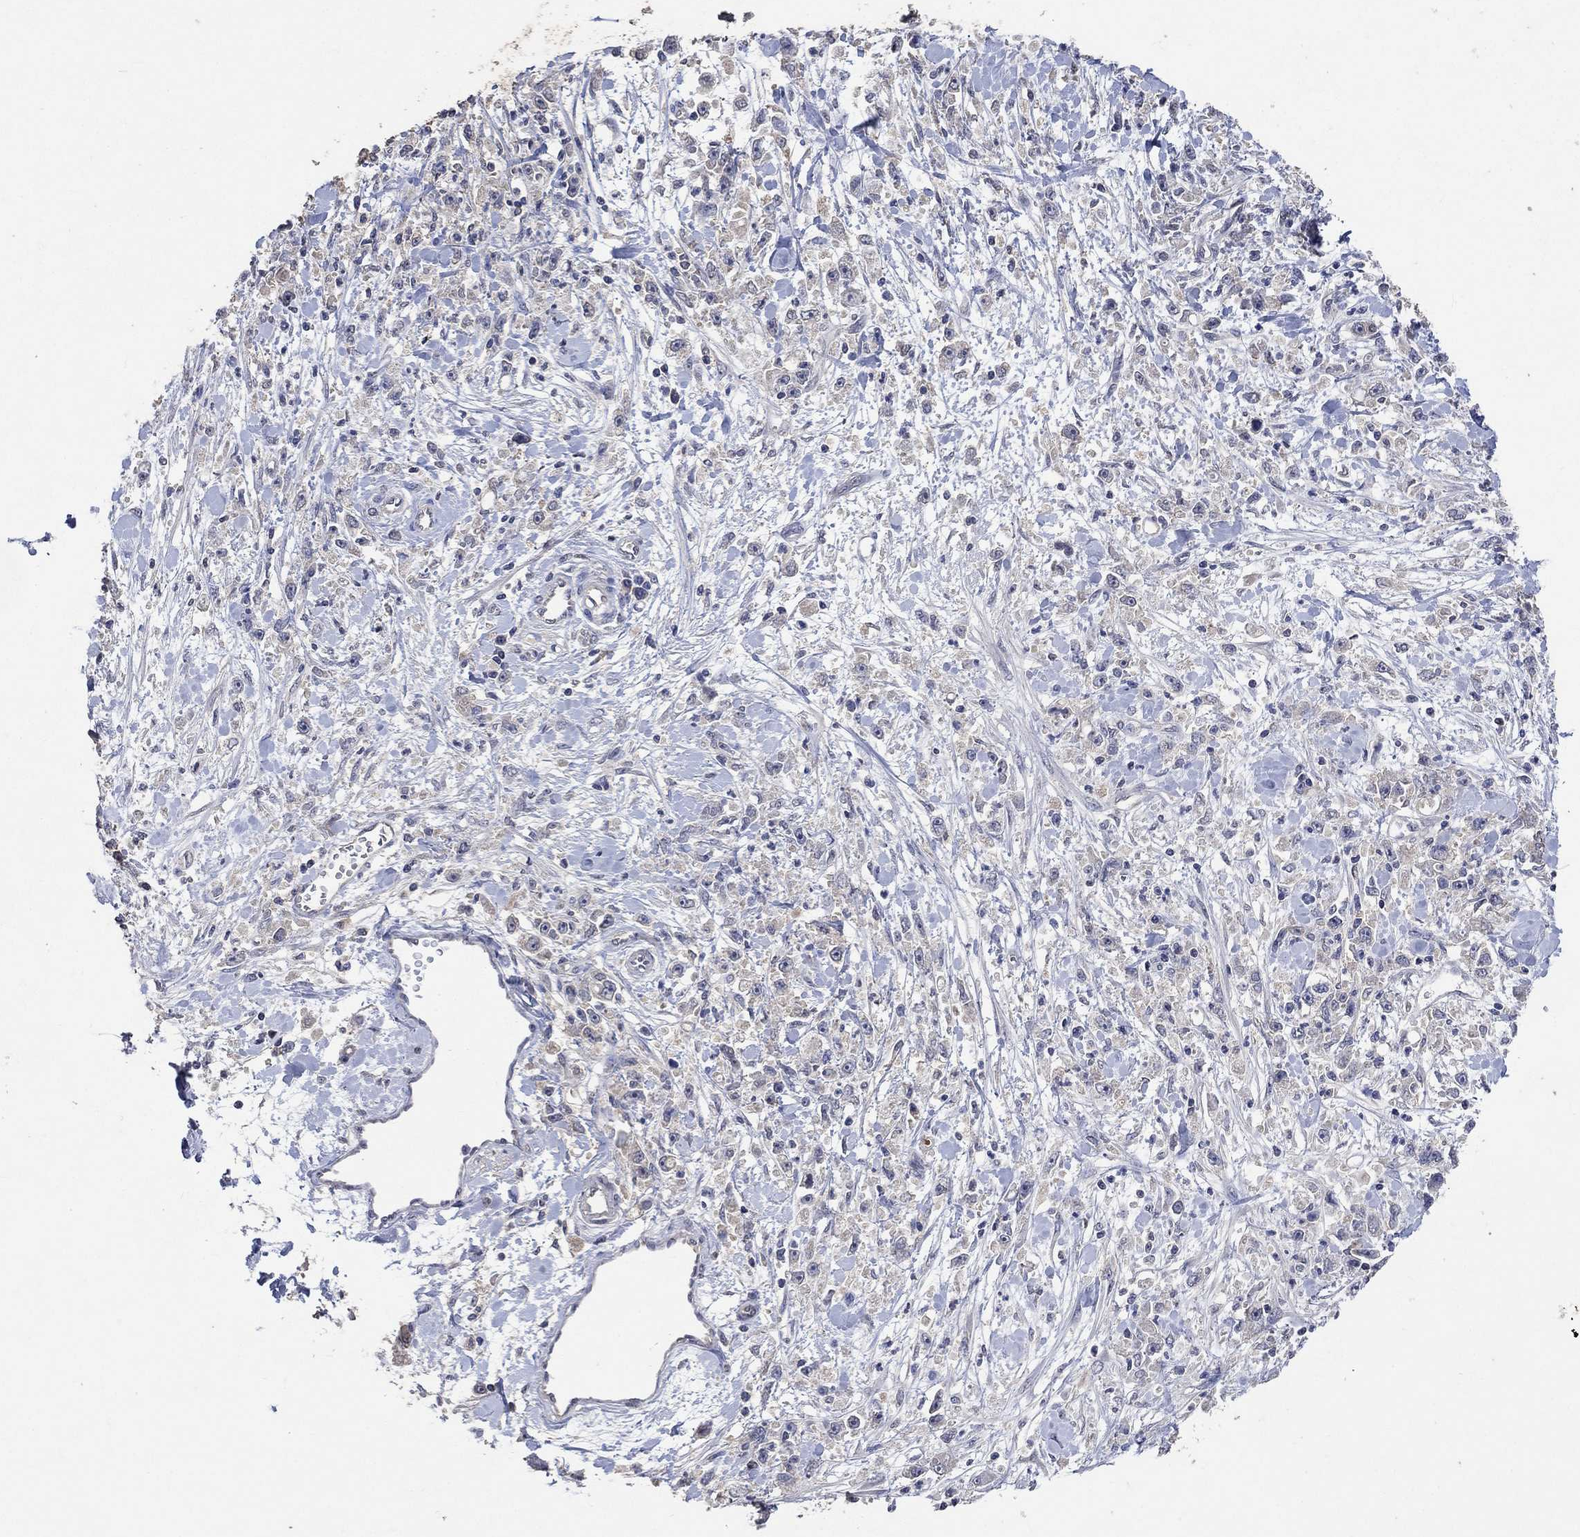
{"staining": {"intensity": "weak", "quantity": "<25%", "location": "cytoplasmic/membranous"}, "tissue": "stomach cancer", "cell_type": "Tumor cells", "image_type": "cancer", "snomed": [{"axis": "morphology", "description": "Adenocarcinoma, NOS"}, {"axis": "topography", "description": "Stomach"}], "caption": "Stomach adenocarcinoma stained for a protein using immunohistochemistry (IHC) displays no expression tumor cells.", "gene": "PTPN20", "patient": {"sex": "female", "age": 59}}